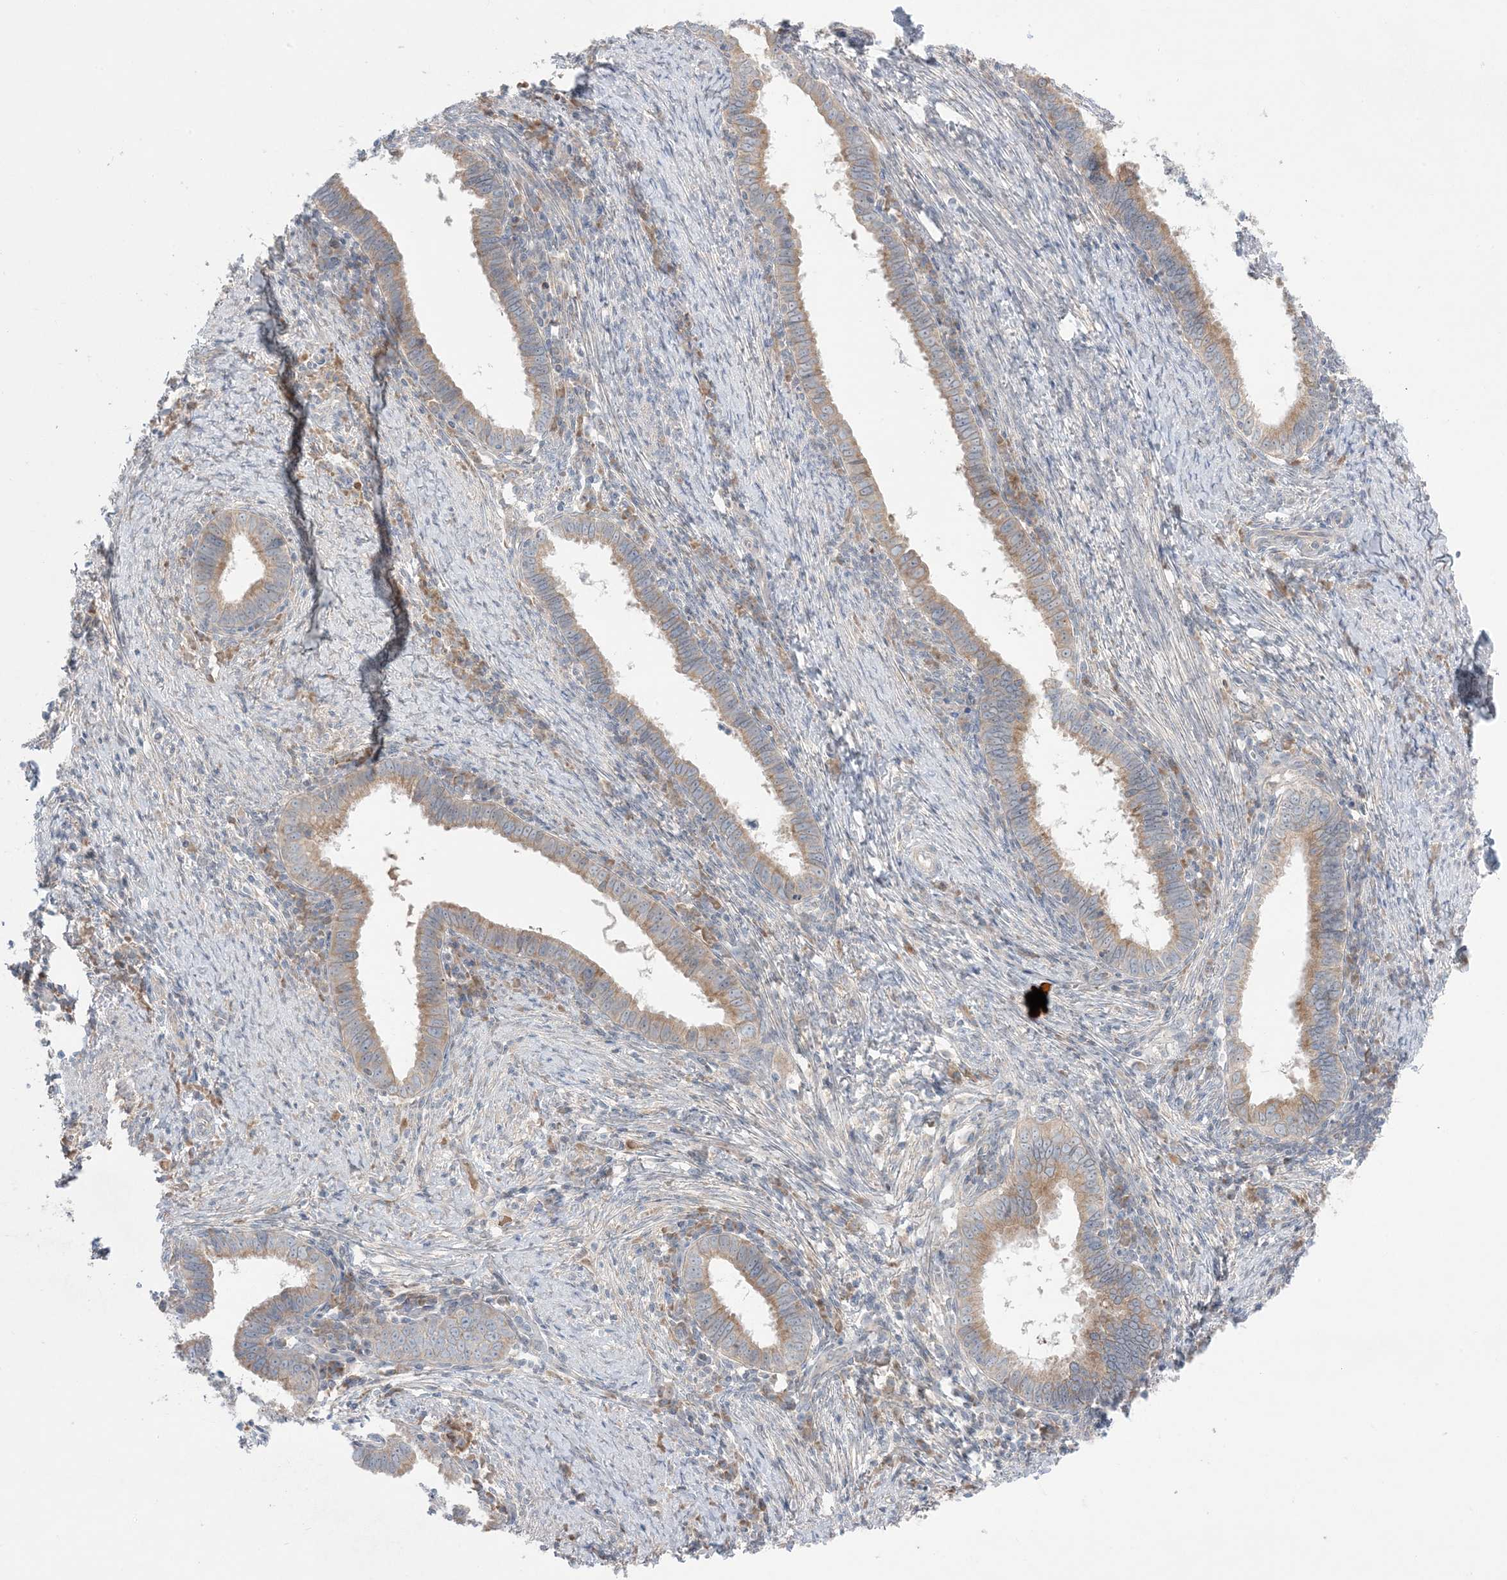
{"staining": {"intensity": "moderate", "quantity": "25%-75%", "location": "cytoplasmic/membranous"}, "tissue": "cervical cancer", "cell_type": "Tumor cells", "image_type": "cancer", "snomed": [{"axis": "morphology", "description": "Adenocarcinoma, NOS"}, {"axis": "topography", "description": "Cervix"}], "caption": "A high-resolution image shows immunohistochemistry (IHC) staining of adenocarcinoma (cervical), which demonstrates moderate cytoplasmic/membranous expression in about 25%-75% of tumor cells. (DAB (3,3'-diaminobenzidine) IHC with brightfield microscopy, high magnification).", "gene": "MMGT1", "patient": {"sex": "female", "age": 36}}